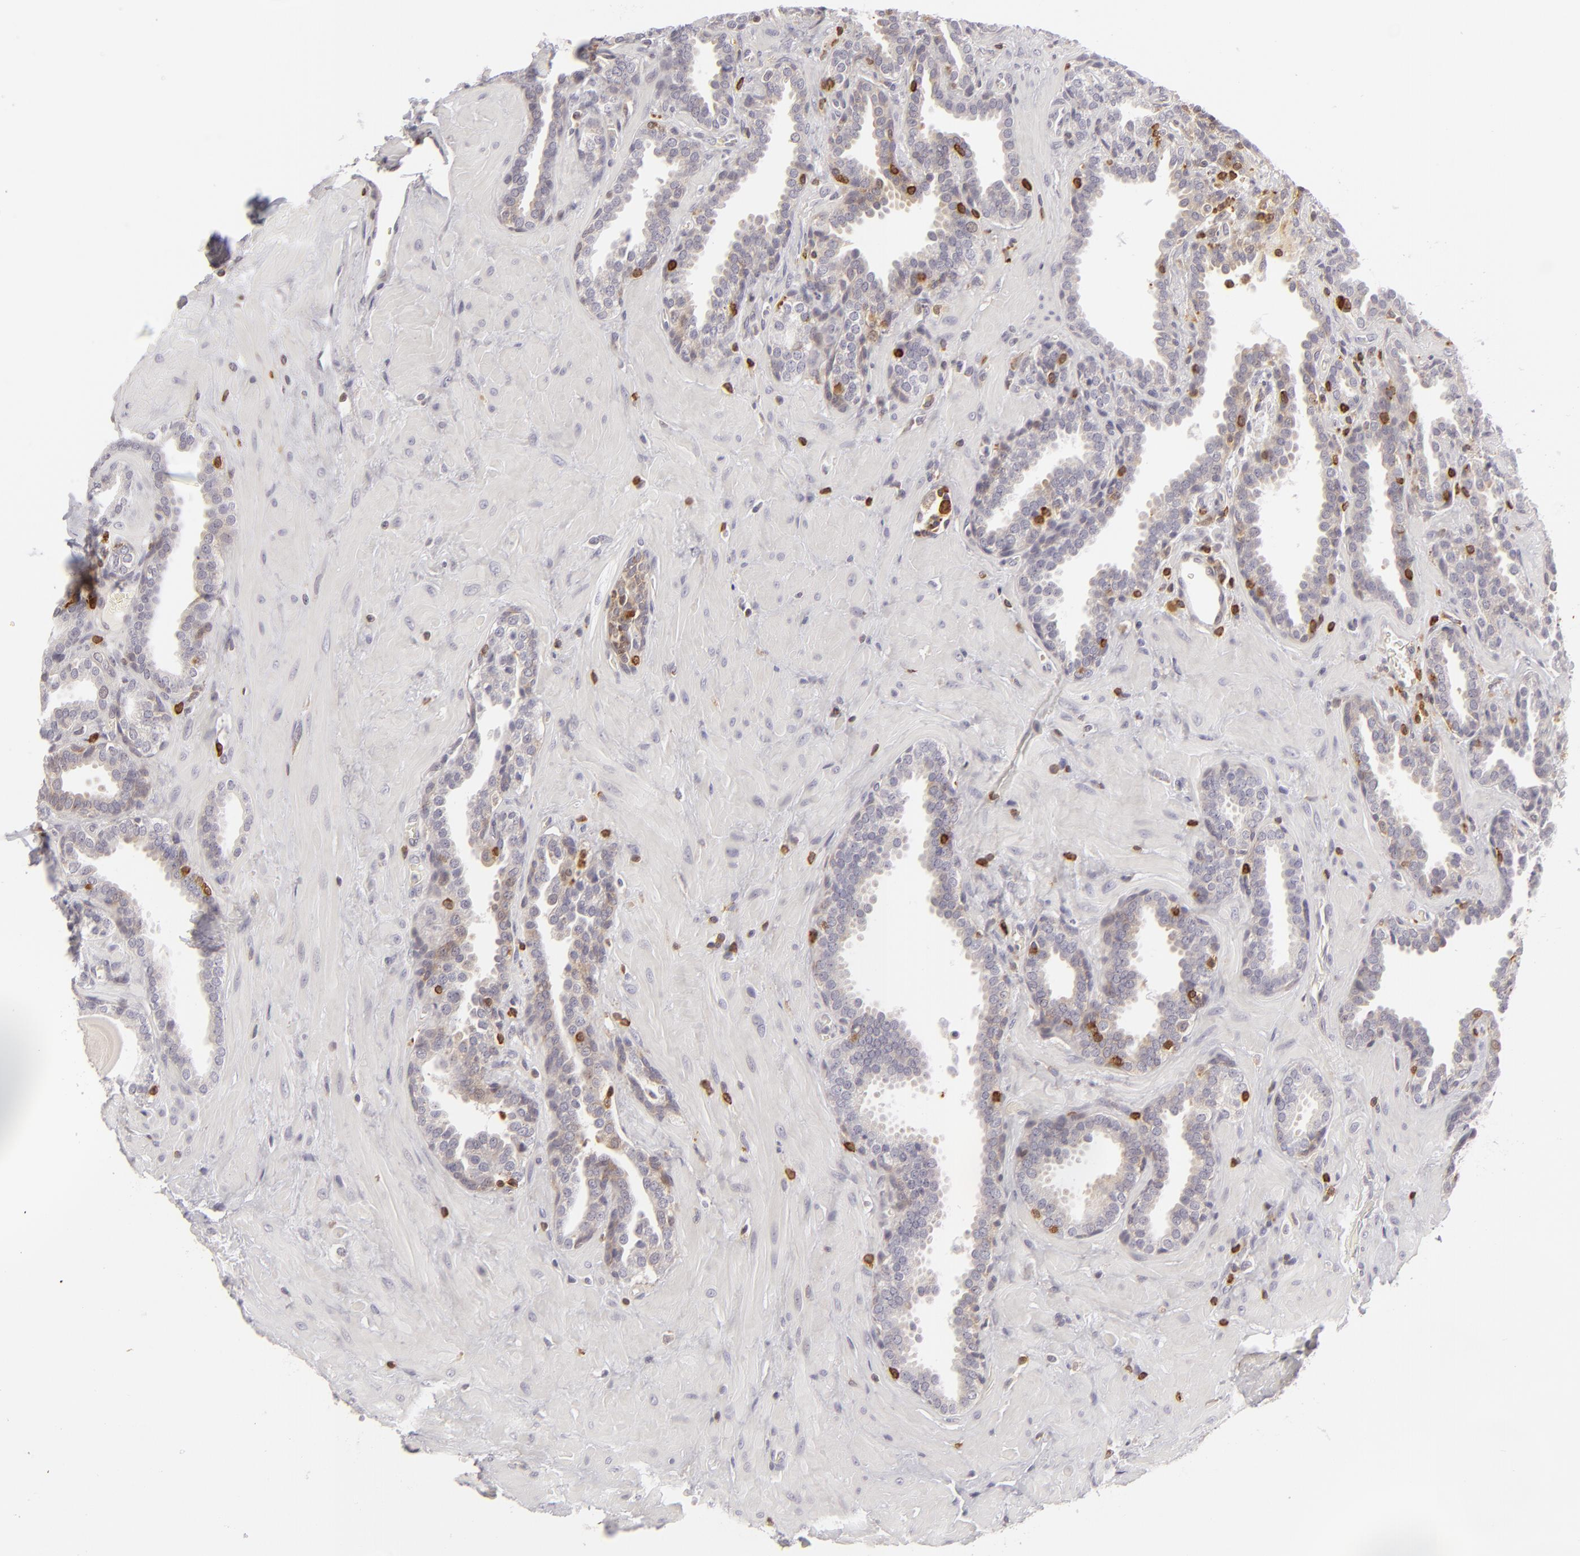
{"staining": {"intensity": "moderate", "quantity": ">75%", "location": "cytoplasmic/membranous"}, "tissue": "prostate", "cell_type": "Glandular cells", "image_type": "normal", "snomed": [{"axis": "morphology", "description": "Normal tissue, NOS"}, {"axis": "topography", "description": "Prostate"}], "caption": "A medium amount of moderate cytoplasmic/membranous positivity is seen in approximately >75% of glandular cells in benign prostate. (DAB (3,3'-diaminobenzidine) = brown stain, brightfield microscopy at high magnification).", "gene": "APOBEC3G", "patient": {"sex": "male", "age": 51}}